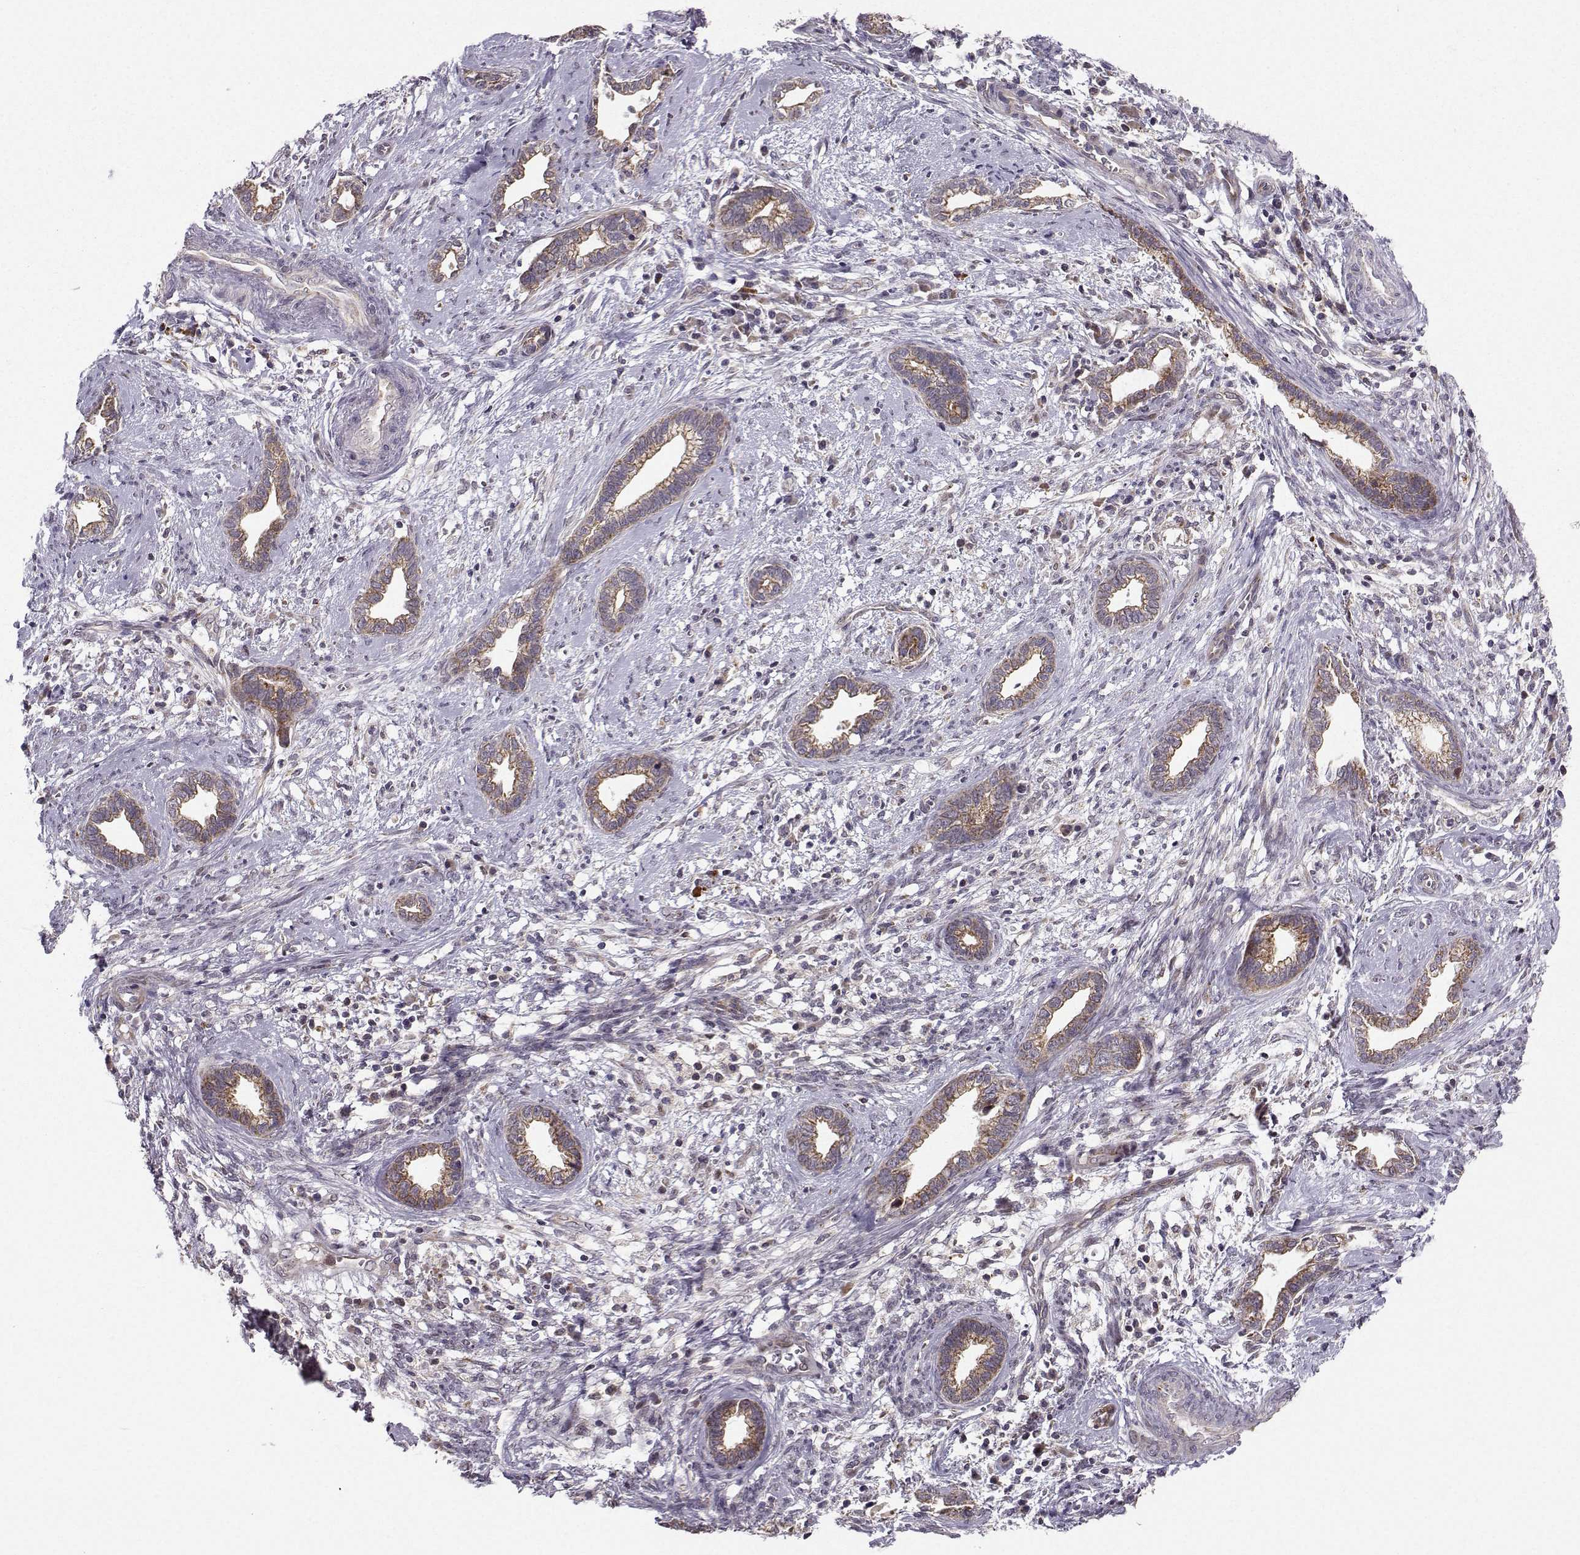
{"staining": {"intensity": "moderate", "quantity": ">75%", "location": "cytoplasmic/membranous"}, "tissue": "cervical cancer", "cell_type": "Tumor cells", "image_type": "cancer", "snomed": [{"axis": "morphology", "description": "Adenocarcinoma, NOS"}, {"axis": "topography", "description": "Cervix"}], "caption": "Cervical adenocarcinoma was stained to show a protein in brown. There is medium levels of moderate cytoplasmic/membranous positivity in about >75% of tumor cells.", "gene": "NECAB3", "patient": {"sex": "female", "age": 62}}